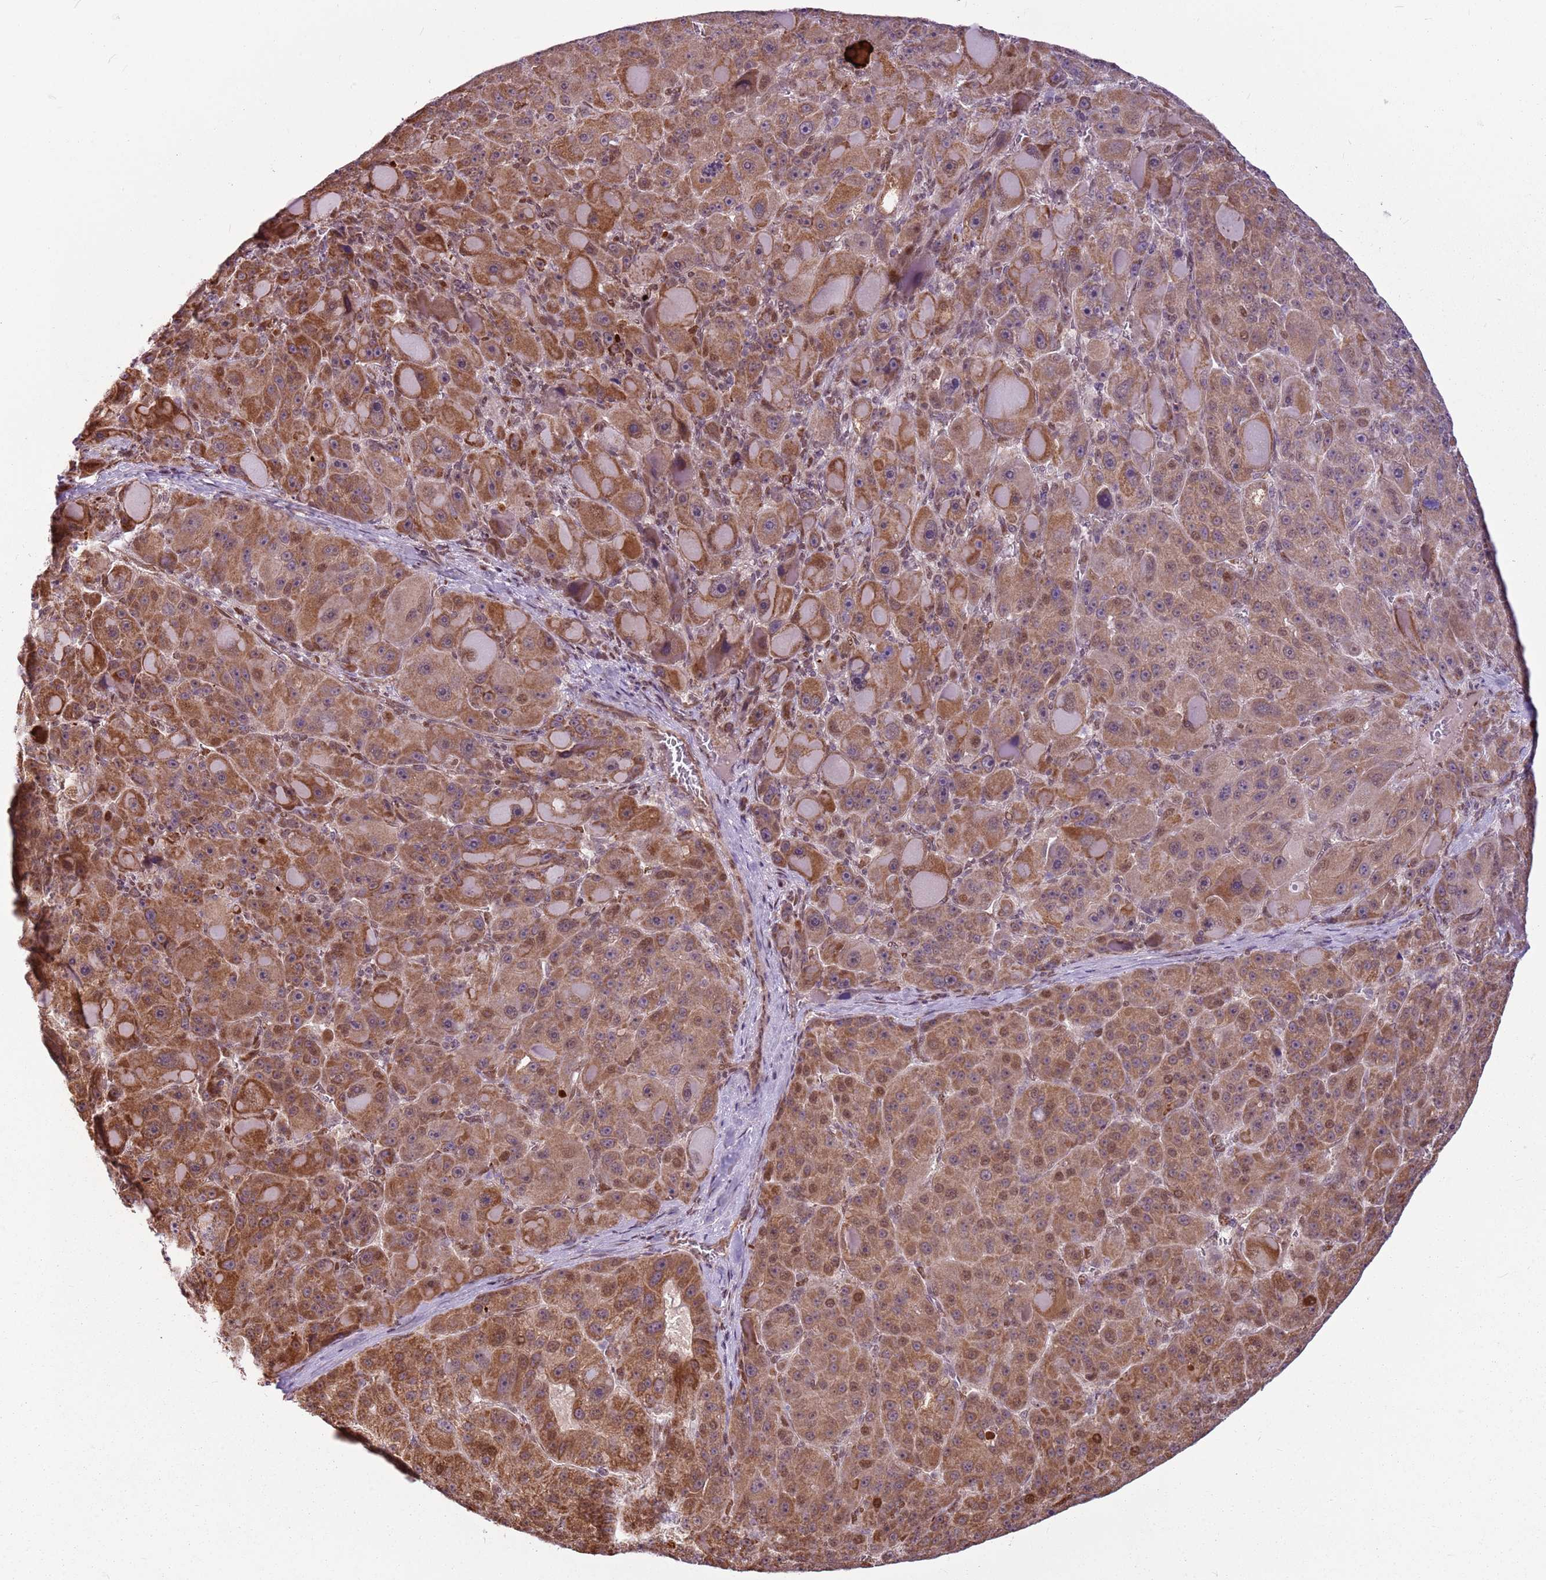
{"staining": {"intensity": "moderate", "quantity": ">75%", "location": "cytoplasmic/membranous,nuclear"}, "tissue": "liver cancer", "cell_type": "Tumor cells", "image_type": "cancer", "snomed": [{"axis": "morphology", "description": "Carcinoma, Hepatocellular, NOS"}, {"axis": "topography", "description": "Liver"}], "caption": "Tumor cells demonstrate medium levels of moderate cytoplasmic/membranous and nuclear expression in about >75% of cells in liver cancer. (DAB (3,3'-diaminobenzidine) = brown stain, brightfield microscopy at high magnification).", "gene": "PCTP", "patient": {"sex": "male", "age": 76}}